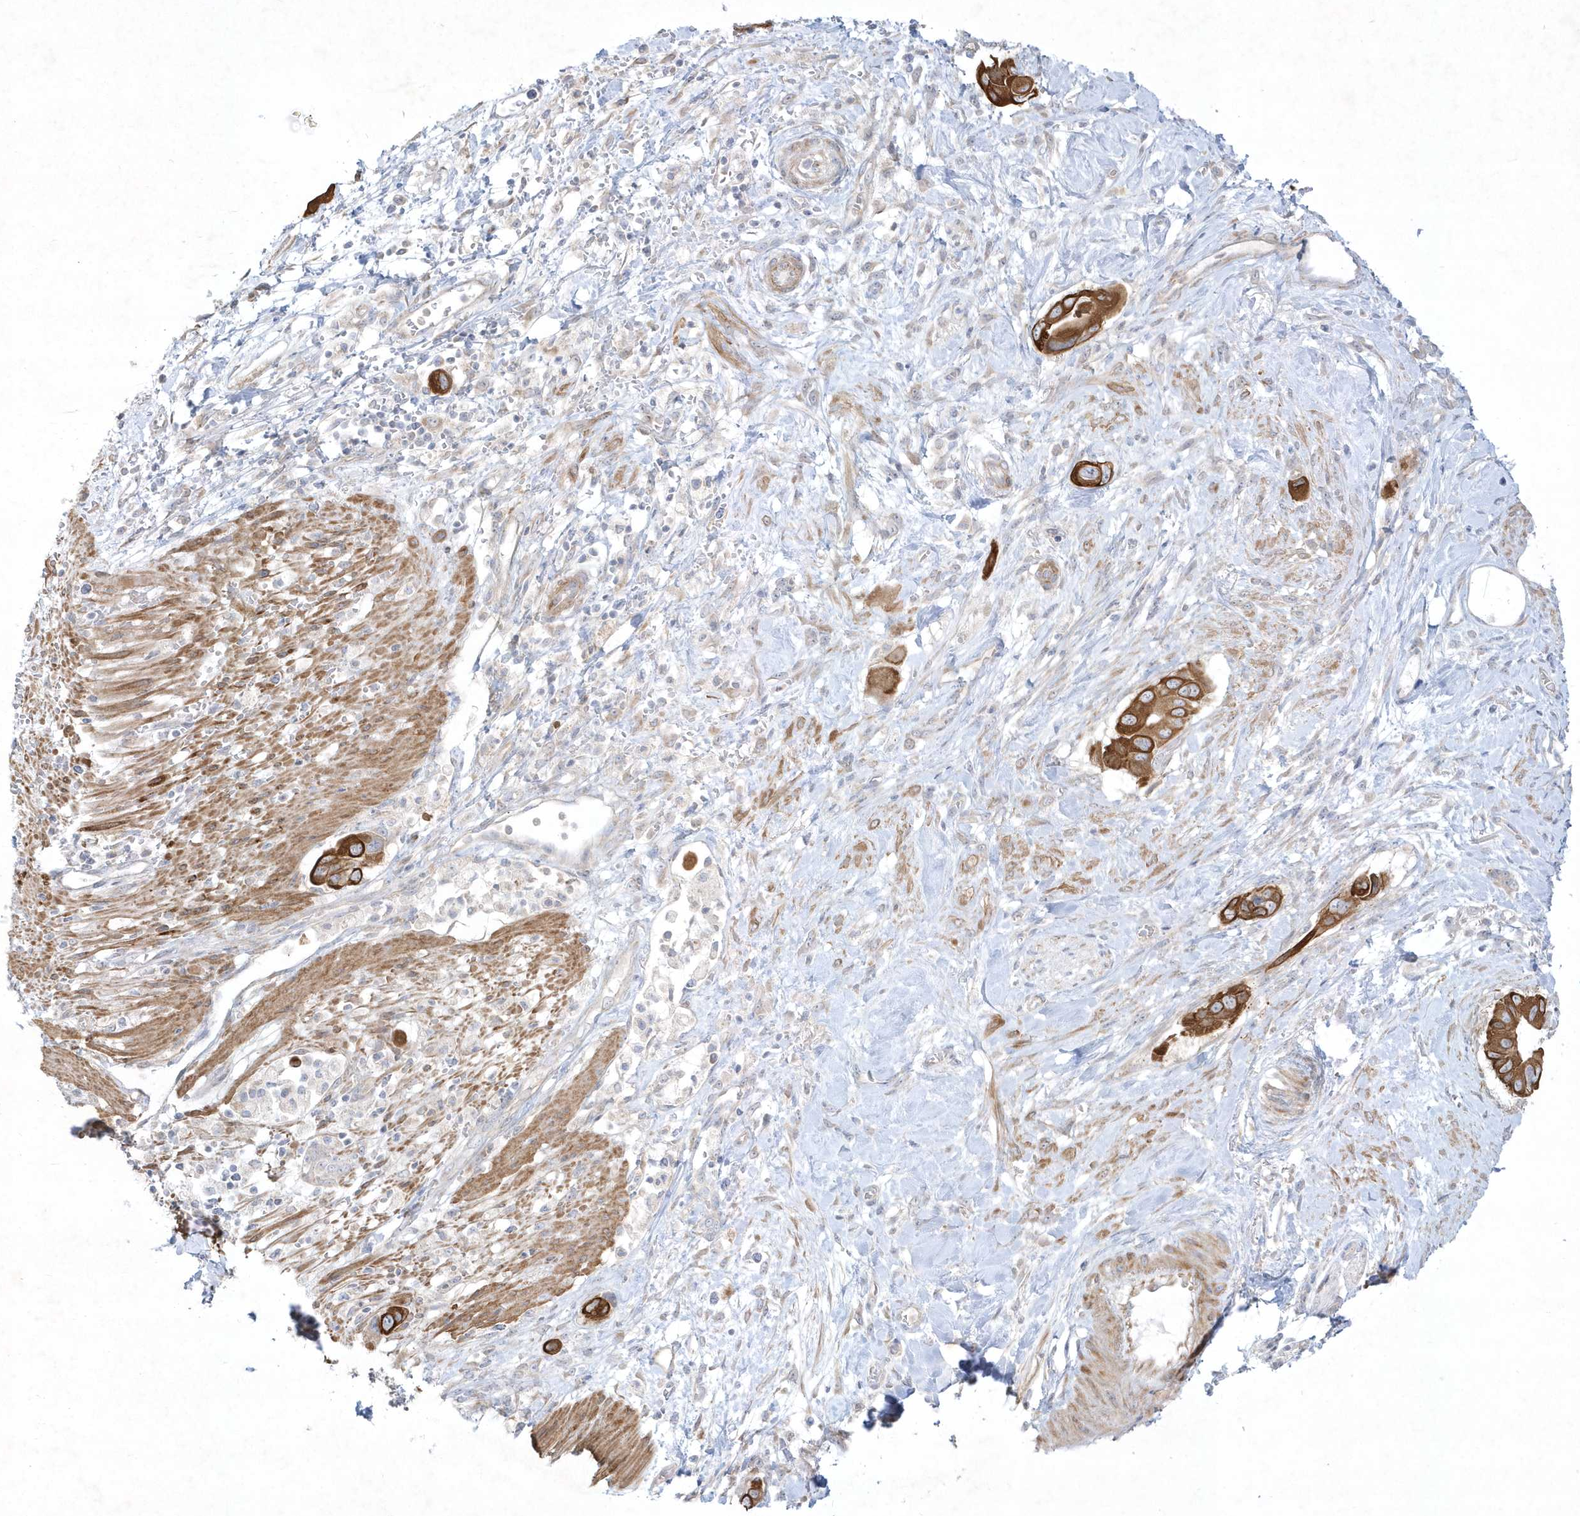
{"staining": {"intensity": "strong", "quantity": ">75%", "location": "cytoplasmic/membranous"}, "tissue": "pancreatic cancer", "cell_type": "Tumor cells", "image_type": "cancer", "snomed": [{"axis": "morphology", "description": "Adenocarcinoma, NOS"}, {"axis": "topography", "description": "Pancreas"}], "caption": "High-magnification brightfield microscopy of pancreatic adenocarcinoma stained with DAB (3,3'-diaminobenzidine) (brown) and counterstained with hematoxylin (blue). tumor cells exhibit strong cytoplasmic/membranous expression is present in about>75% of cells. (DAB IHC with brightfield microscopy, high magnification).", "gene": "LARS1", "patient": {"sex": "male", "age": 68}}